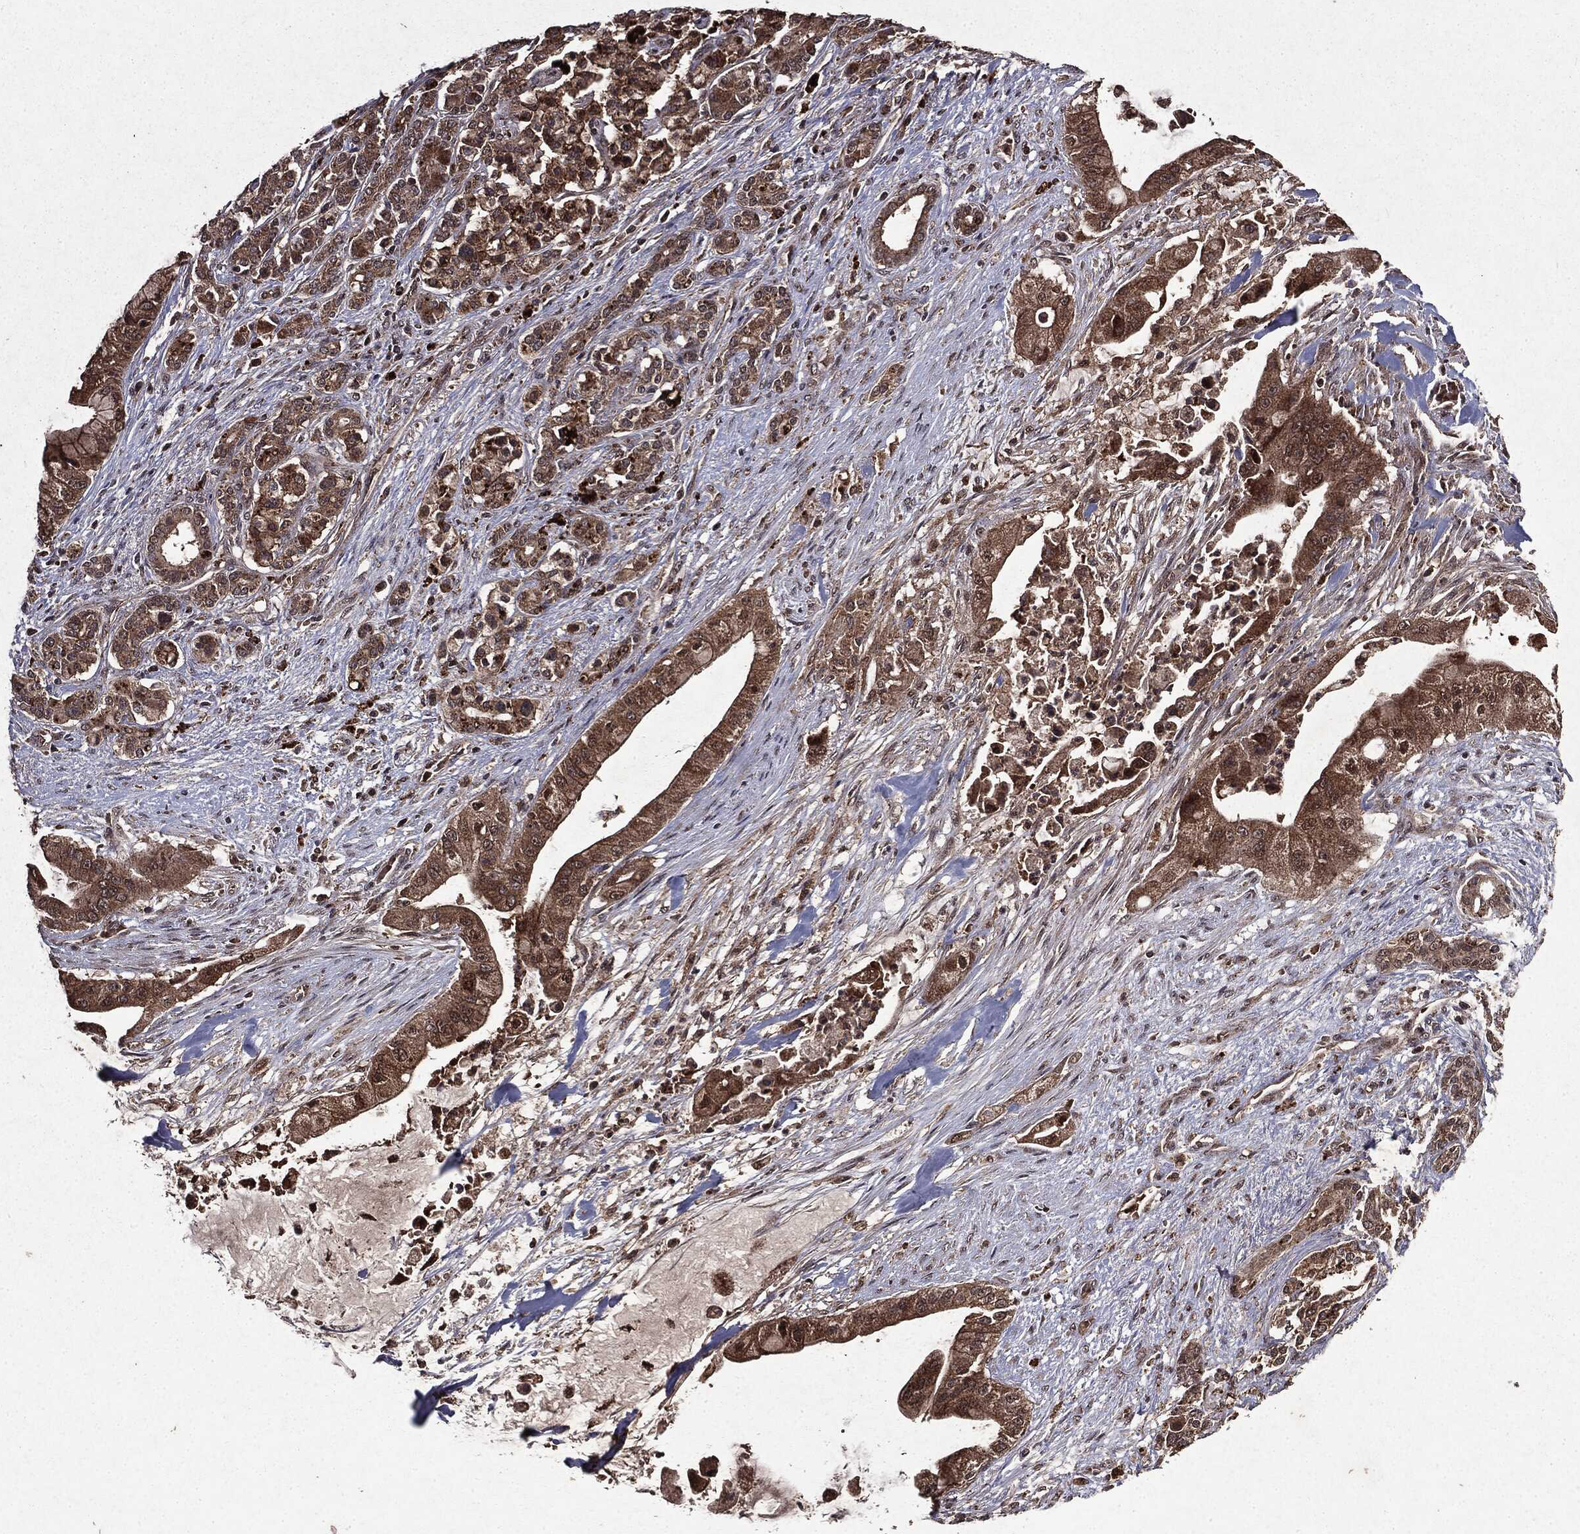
{"staining": {"intensity": "moderate", "quantity": ">75%", "location": "cytoplasmic/membranous"}, "tissue": "pancreatic cancer", "cell_type": "Tumor cells", "image_type": "cancer", "snomed": [{"axis": "morphology", "description": "Normal tissue, NOS"}, {"axis": "morphology", "description": "Inflammation, NOS"}, {"axis": "morphology", "description": "Adenocarcinoma, NOS"}, {"axis": "topography", "description": "Pancreas"}], "caption": "Pancreatic cancer (adenocarcinoma) stained for a protein (brown) reveals moderate cytoplasmic/membranous positive staining in approximately >75% of tumor cells.", "gene": "MTOR", "patient": {"sex": "male", "age": 57}}